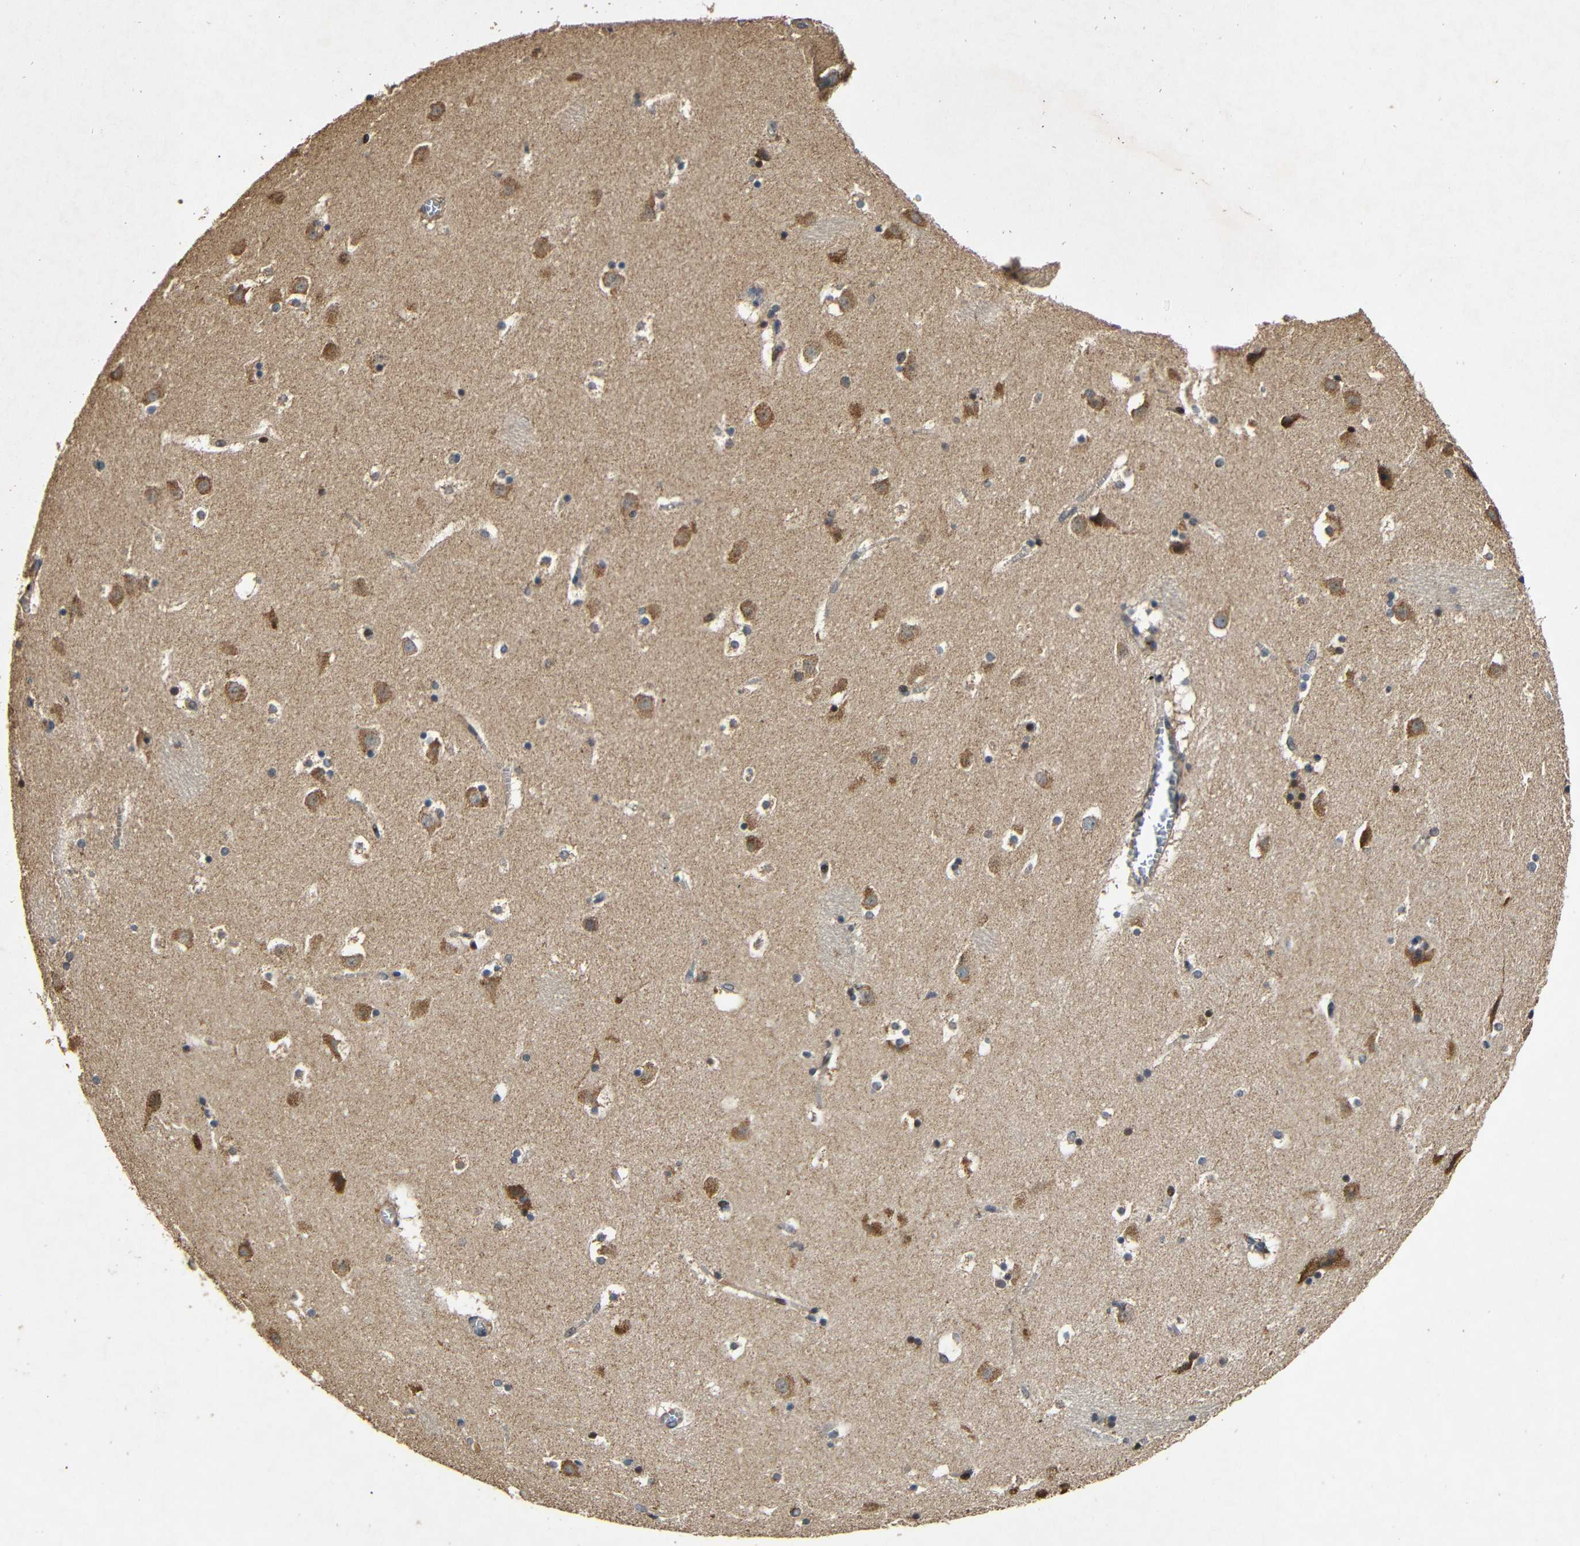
{"staining": {"intensity": "moderate", "quantity": "25%-75%", "location": "cytoplasmic/membranous"}, "tissue": "caudate", "cell_type": "Glial cells", "image_type": "normal", "snomed": [{"axis": "morphology", "description": "Normal tissue, NOS"}, {"axis": "topography", "description": "Lateral ventricle wall"}], "caption": "Brown immunohistochemical staining in benign caudate demonstrates moderate cytoplasmic/membranous expression in approximately 25%-75% of glial cells.", "gene": "KAZALD1", "patient": {"sex": "male", "age": 45}}